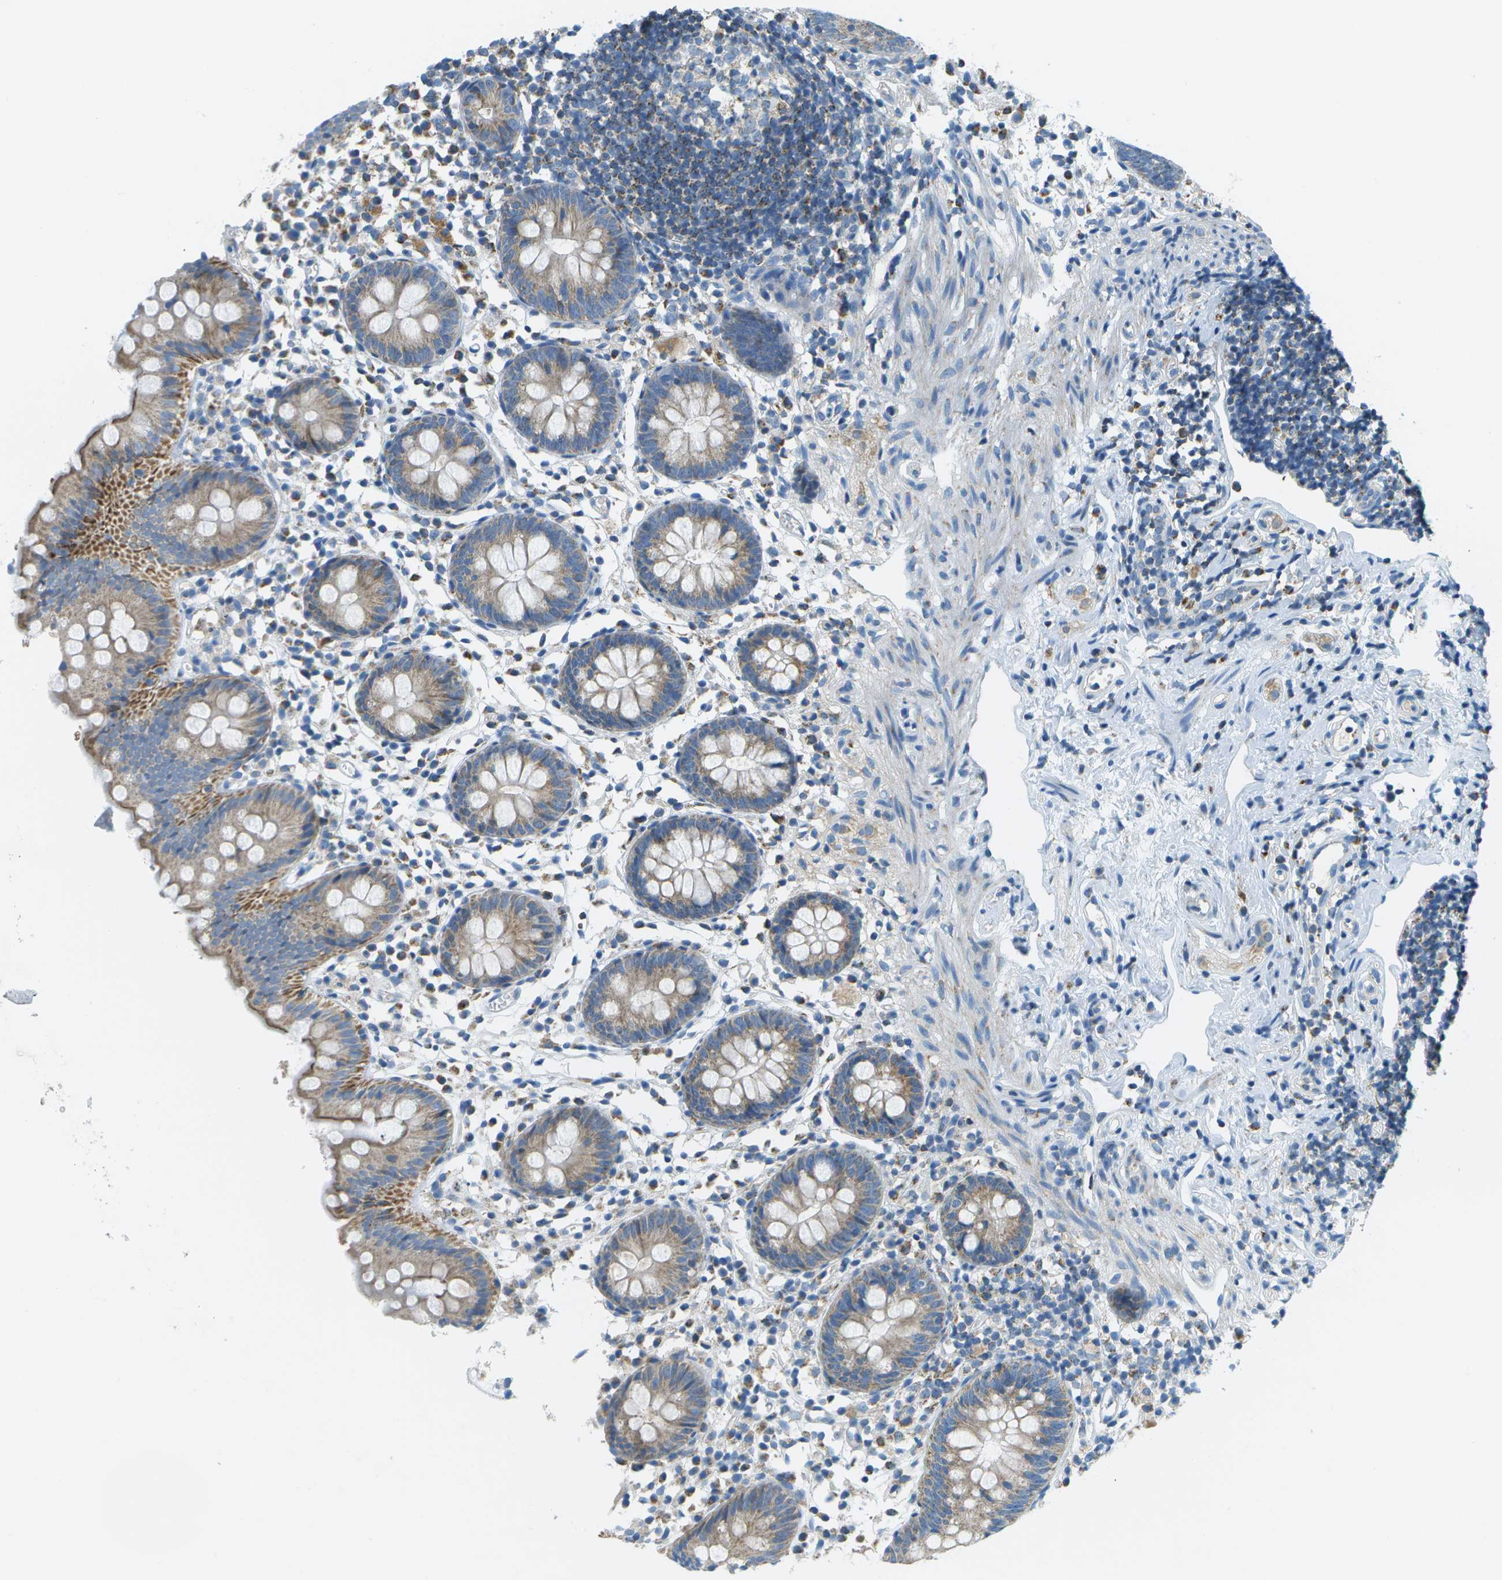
{"staining": {"intensity": "moderate", "quantity": ">75%", "location": "cytoplasmic/membranous"}, "tissue": "appendix", "cell_type": "Glandular cells", "image_type": "normal", "snomed": [{"axis": "morphology", "description": "Normal tissue, NOS"}, {"axis": "topography", "description": "Appendix"}], "caption": "This is a photomicrograph of immunohistochemistry (IHC) staining of benign appendix, which shows moderate expression in the cytoplasmic/membranous of glandular cells.", "gene": "PTGIS", "patient": {"sex": "female", "age": 20}}